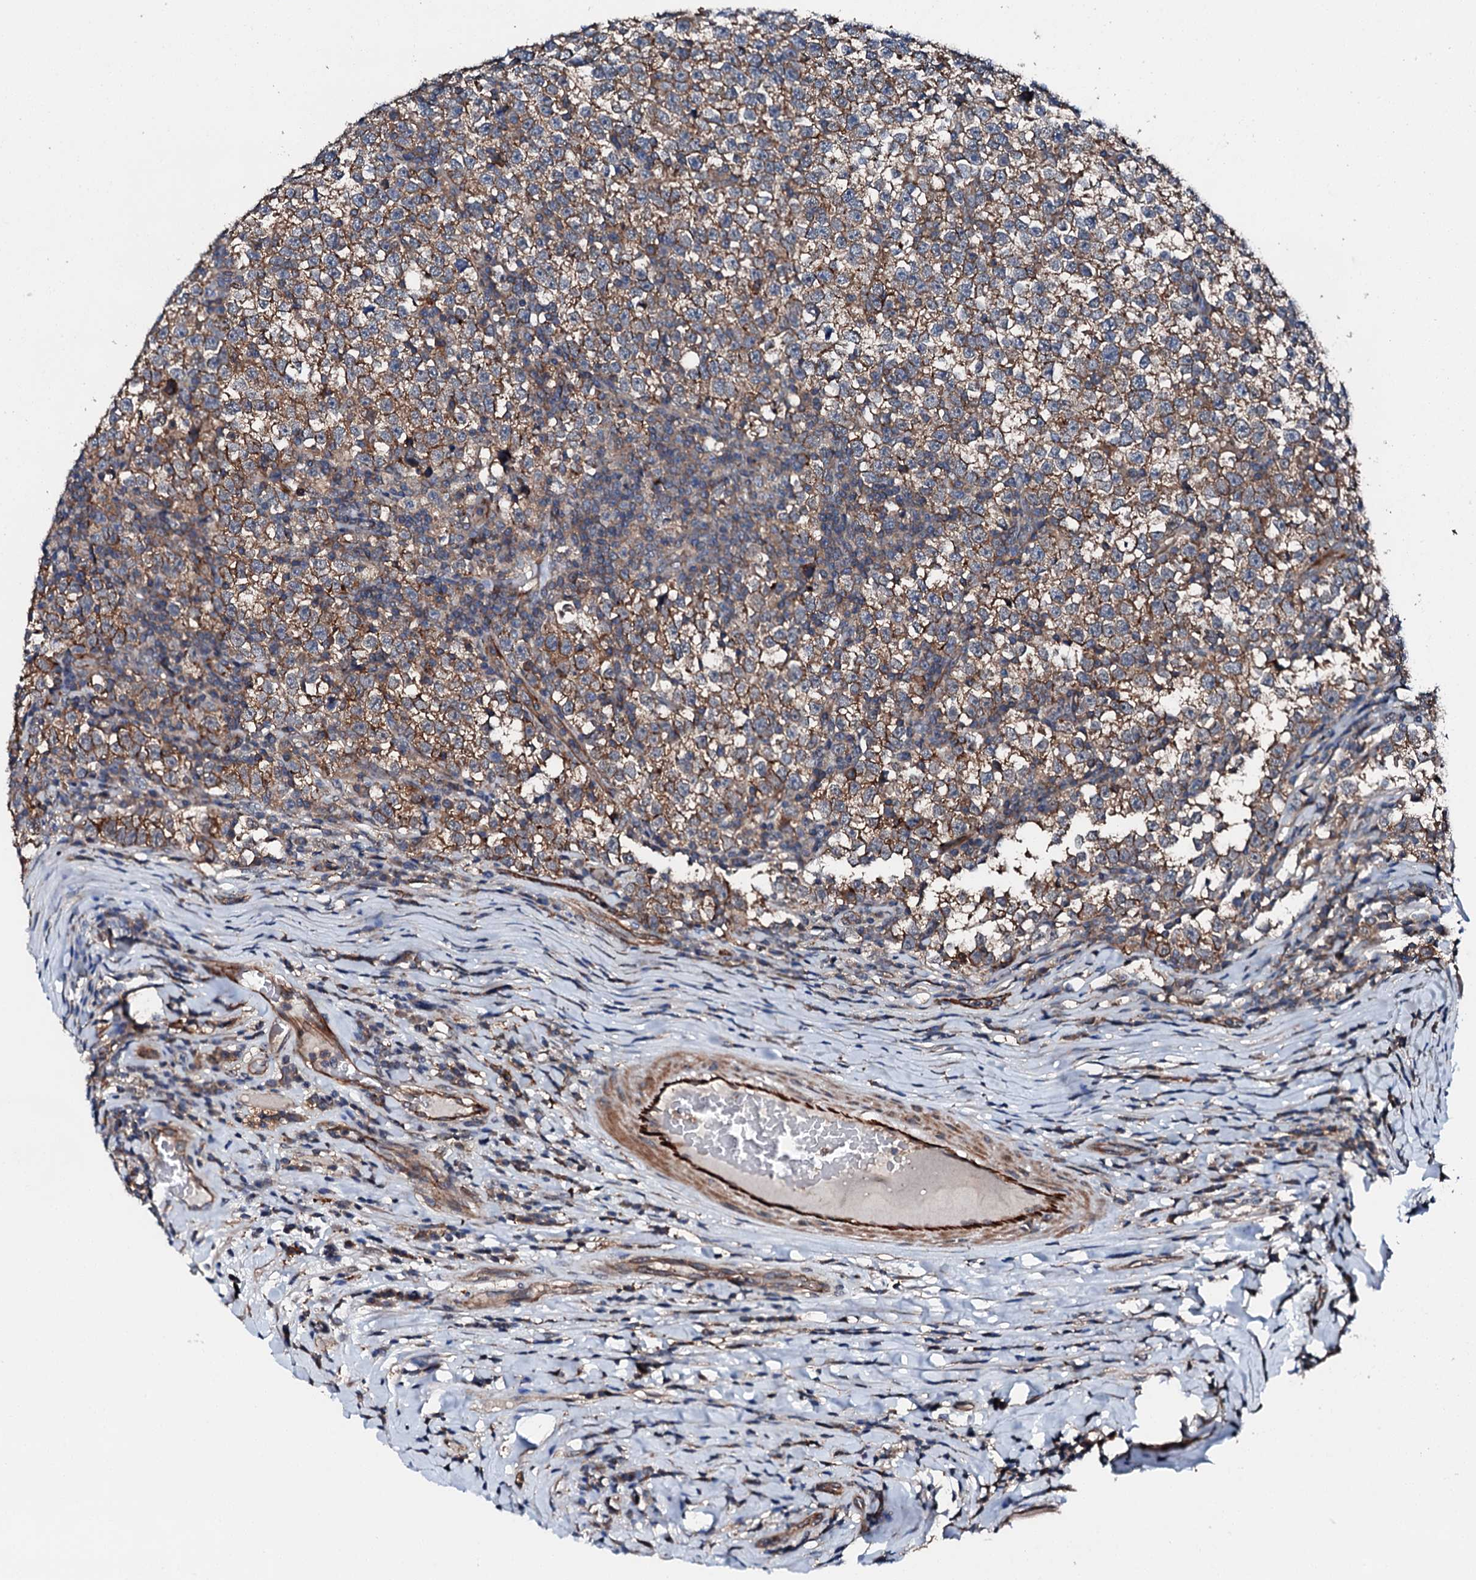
{"staining": {"intensity": "moderate", "quantity": ">75%", "location": "cytoplasmic/membranous"}, "tissue": "testis cancer", "cell_type": "Tumor cells", "image_type": "cancer", "snomed": [{"axis": "morphology", "description": "Normal tissue, NOS"}, {"axis": "morphology", "description": "Seminoma, NOS"}, {"axis": "topography", "description": "Testis"}], "caption": "About >75% of tumor cells in testis seminoma demonstrate moderate cytoplasmic/membranous protein expression as visualized by brown immunohistochemical staining.", "gene": "FGD4", "patient": {"sex": "male", "age": 43}}